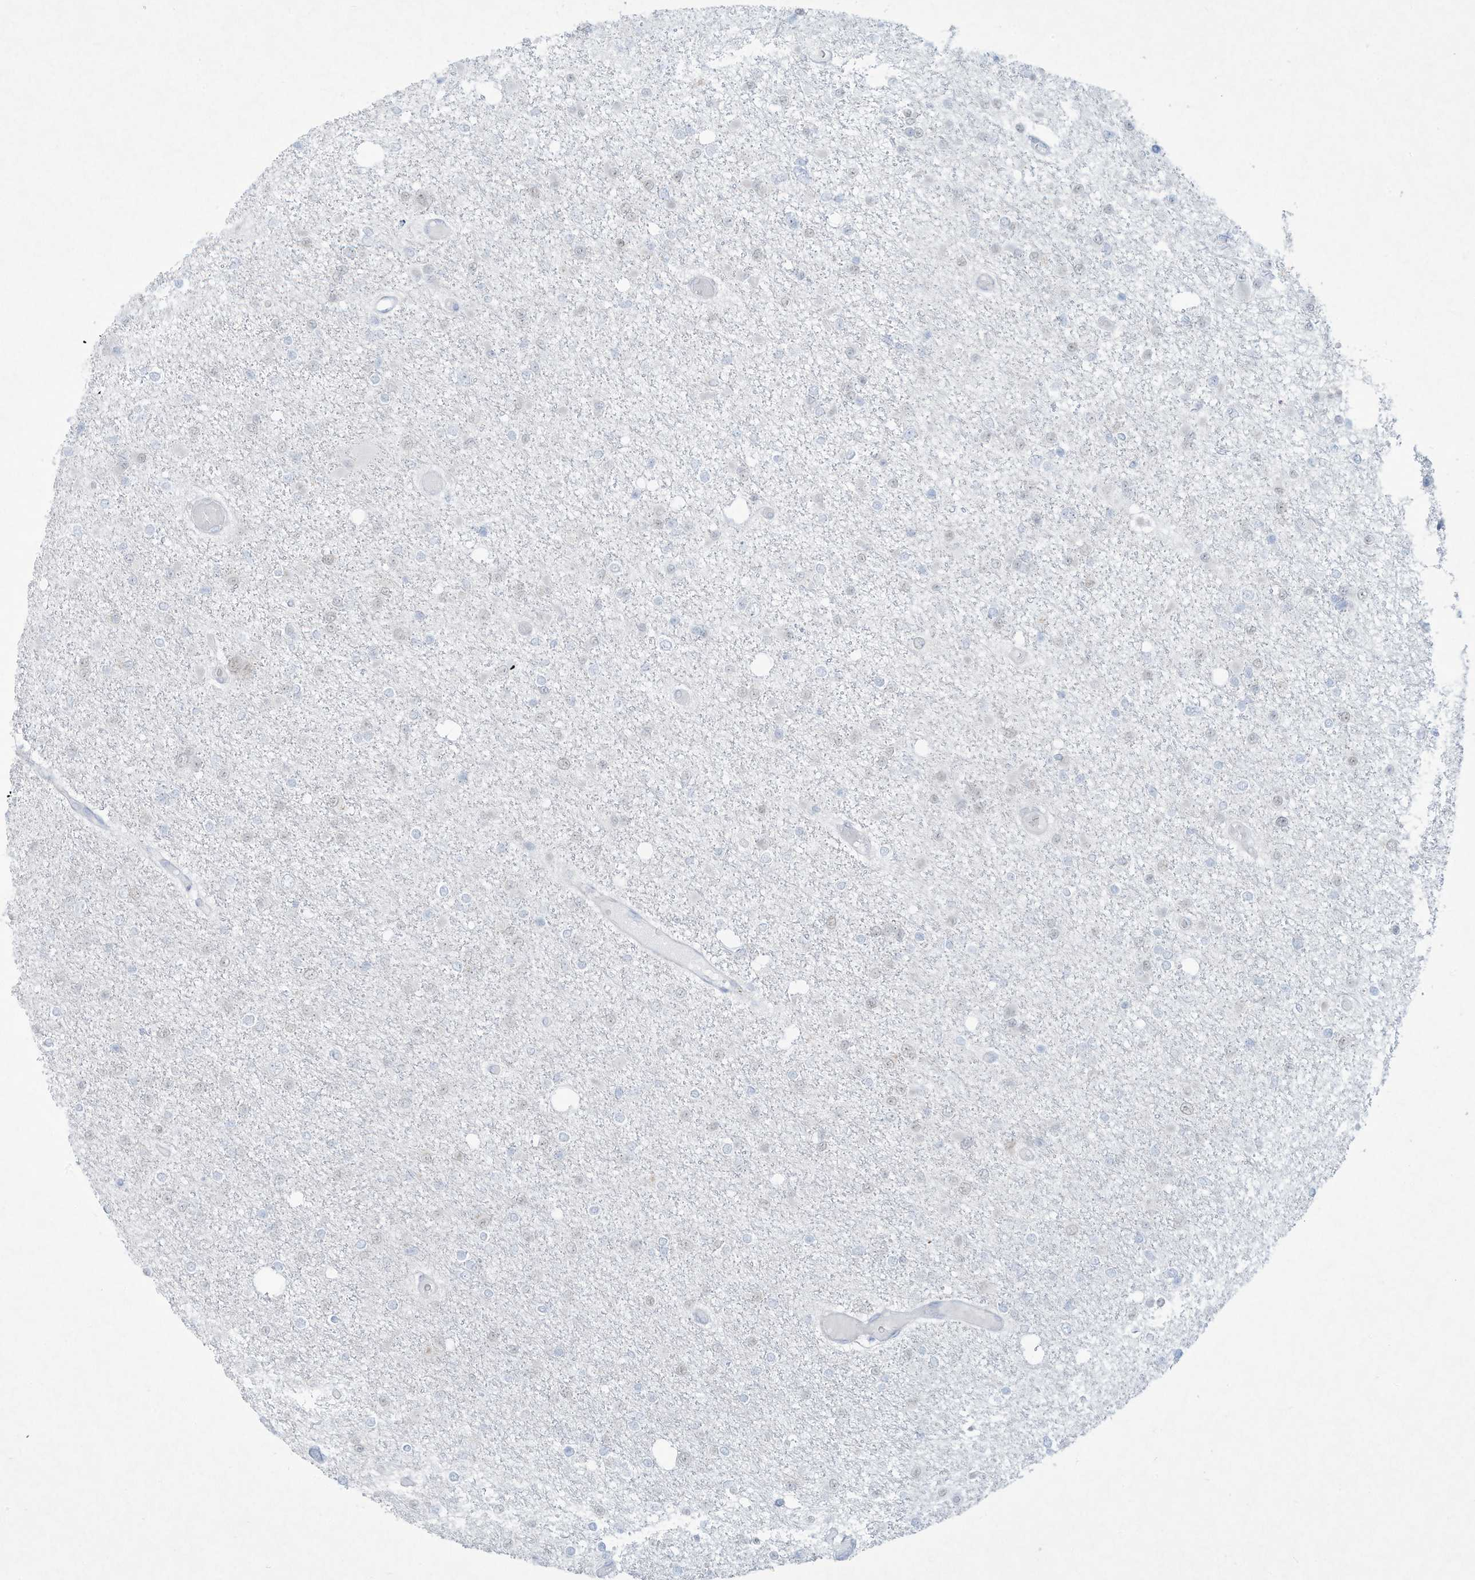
{"staining": {"intensity": "negative", "quantity": "none", "location": "none"}, "tissue": "glioma", "cell_type": "Tumor cells", "image_type": "cancer", "snomed": [{"axis": "morphology", "description": "Glioma, malignant, Low grade"}, {"axis": "topography", "description": "Brain"}], "caption": "Low-grade glioma (malignant) was stained to show a protein in brown. There is no significant expression in tumor cells.", "gene": "PAX6", "patient": {"sex": "female", "age": 22}}